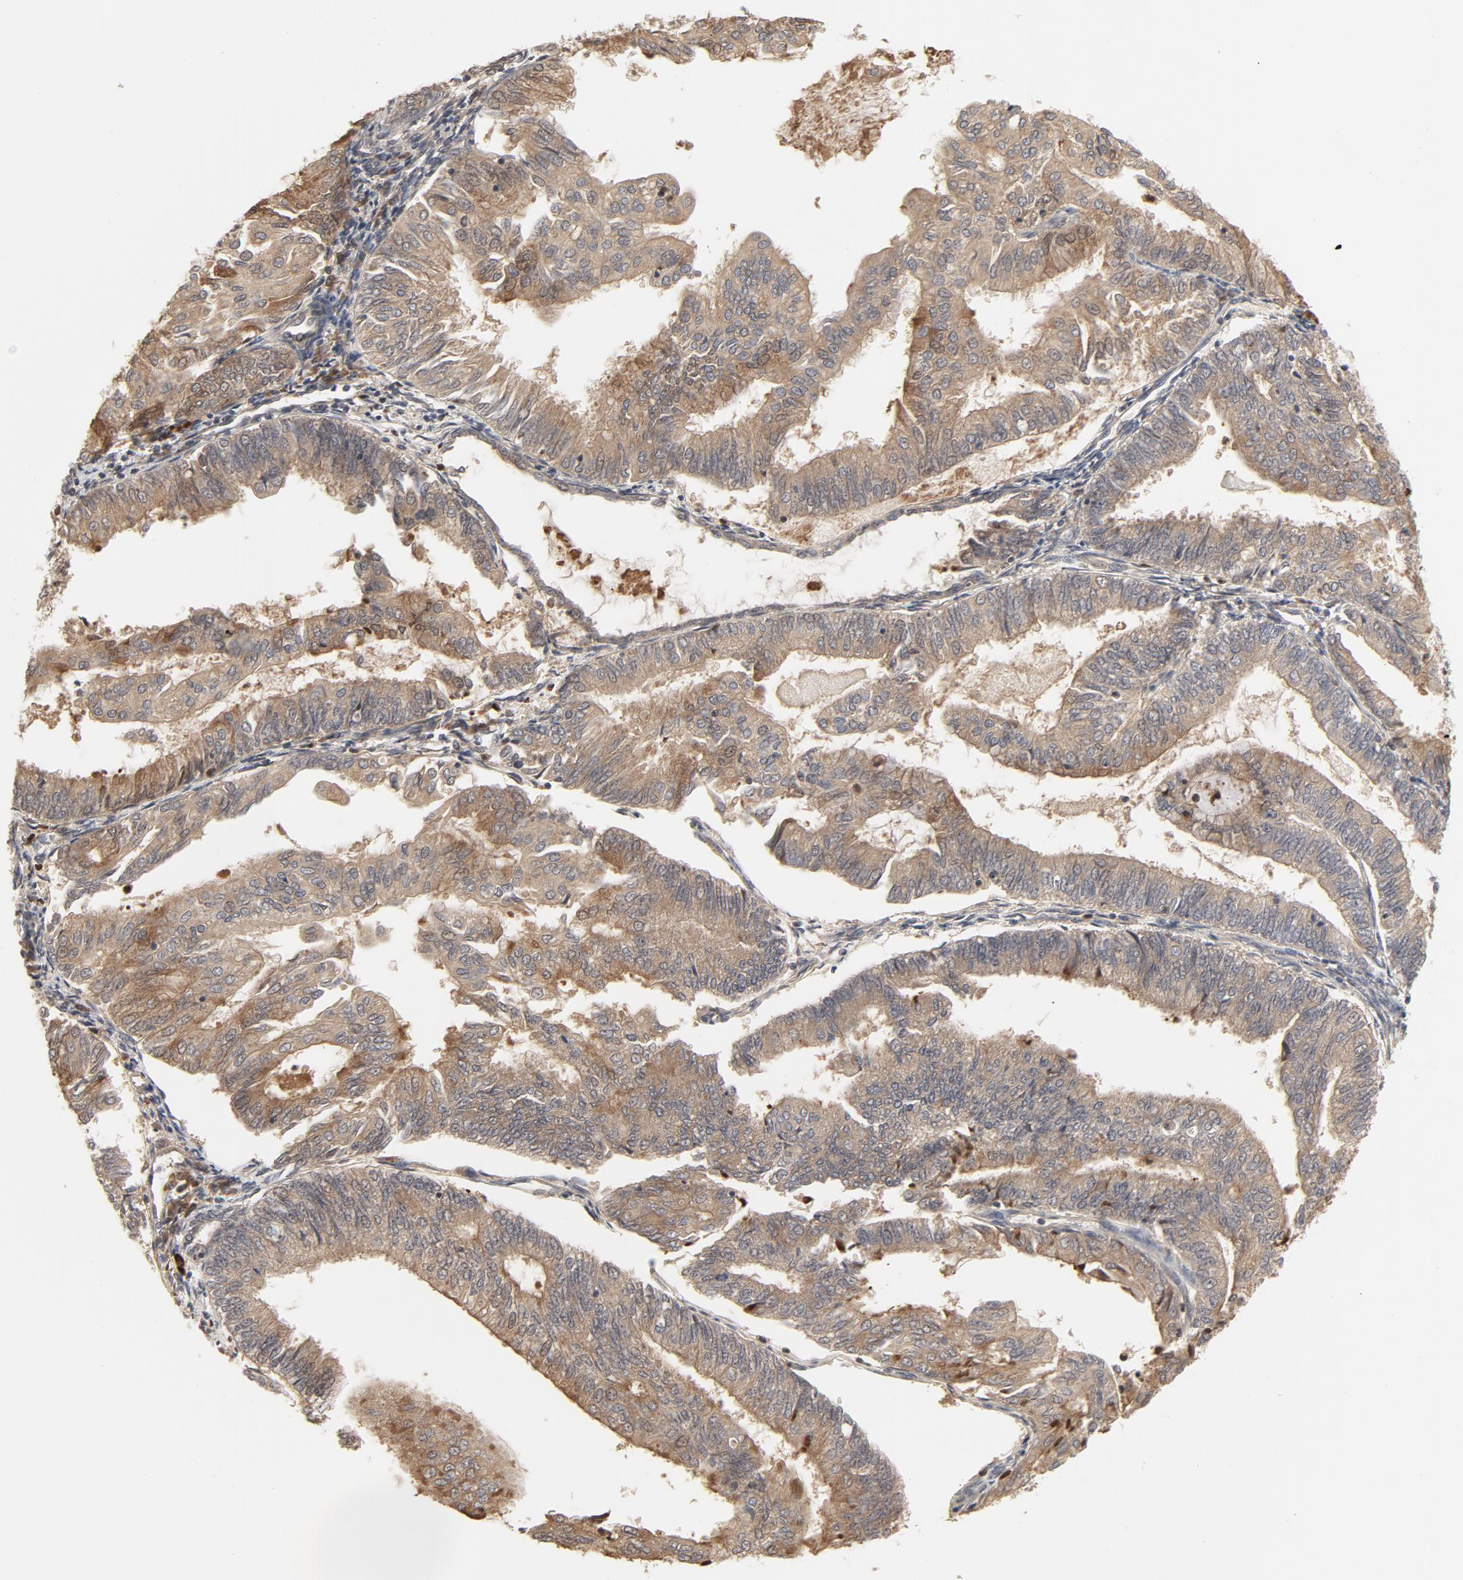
{"staining": {"intensity": "moderate", "quantity": "25%-75%", "location": "cytoplasmic/membranous,nuclear"}, "tissue": "endometrial cancer", "cell_type": "Tumor cells", "image_type": "cancer", "snomed": [{"axis": "morphology", "description": "Adenocarcinoma, NOS"}, {"axis": "topography", "description": "Endometrium"}], "caption": "About 25%-75% of tumor cells in endometrial cancer exhibit moderate cytoplasmic/membranous and nuclear protein positivity as visualized by brown immunohistochemical staining.", "gene": "NEDD8", "patient": {"sex": "female", "age": 59}}